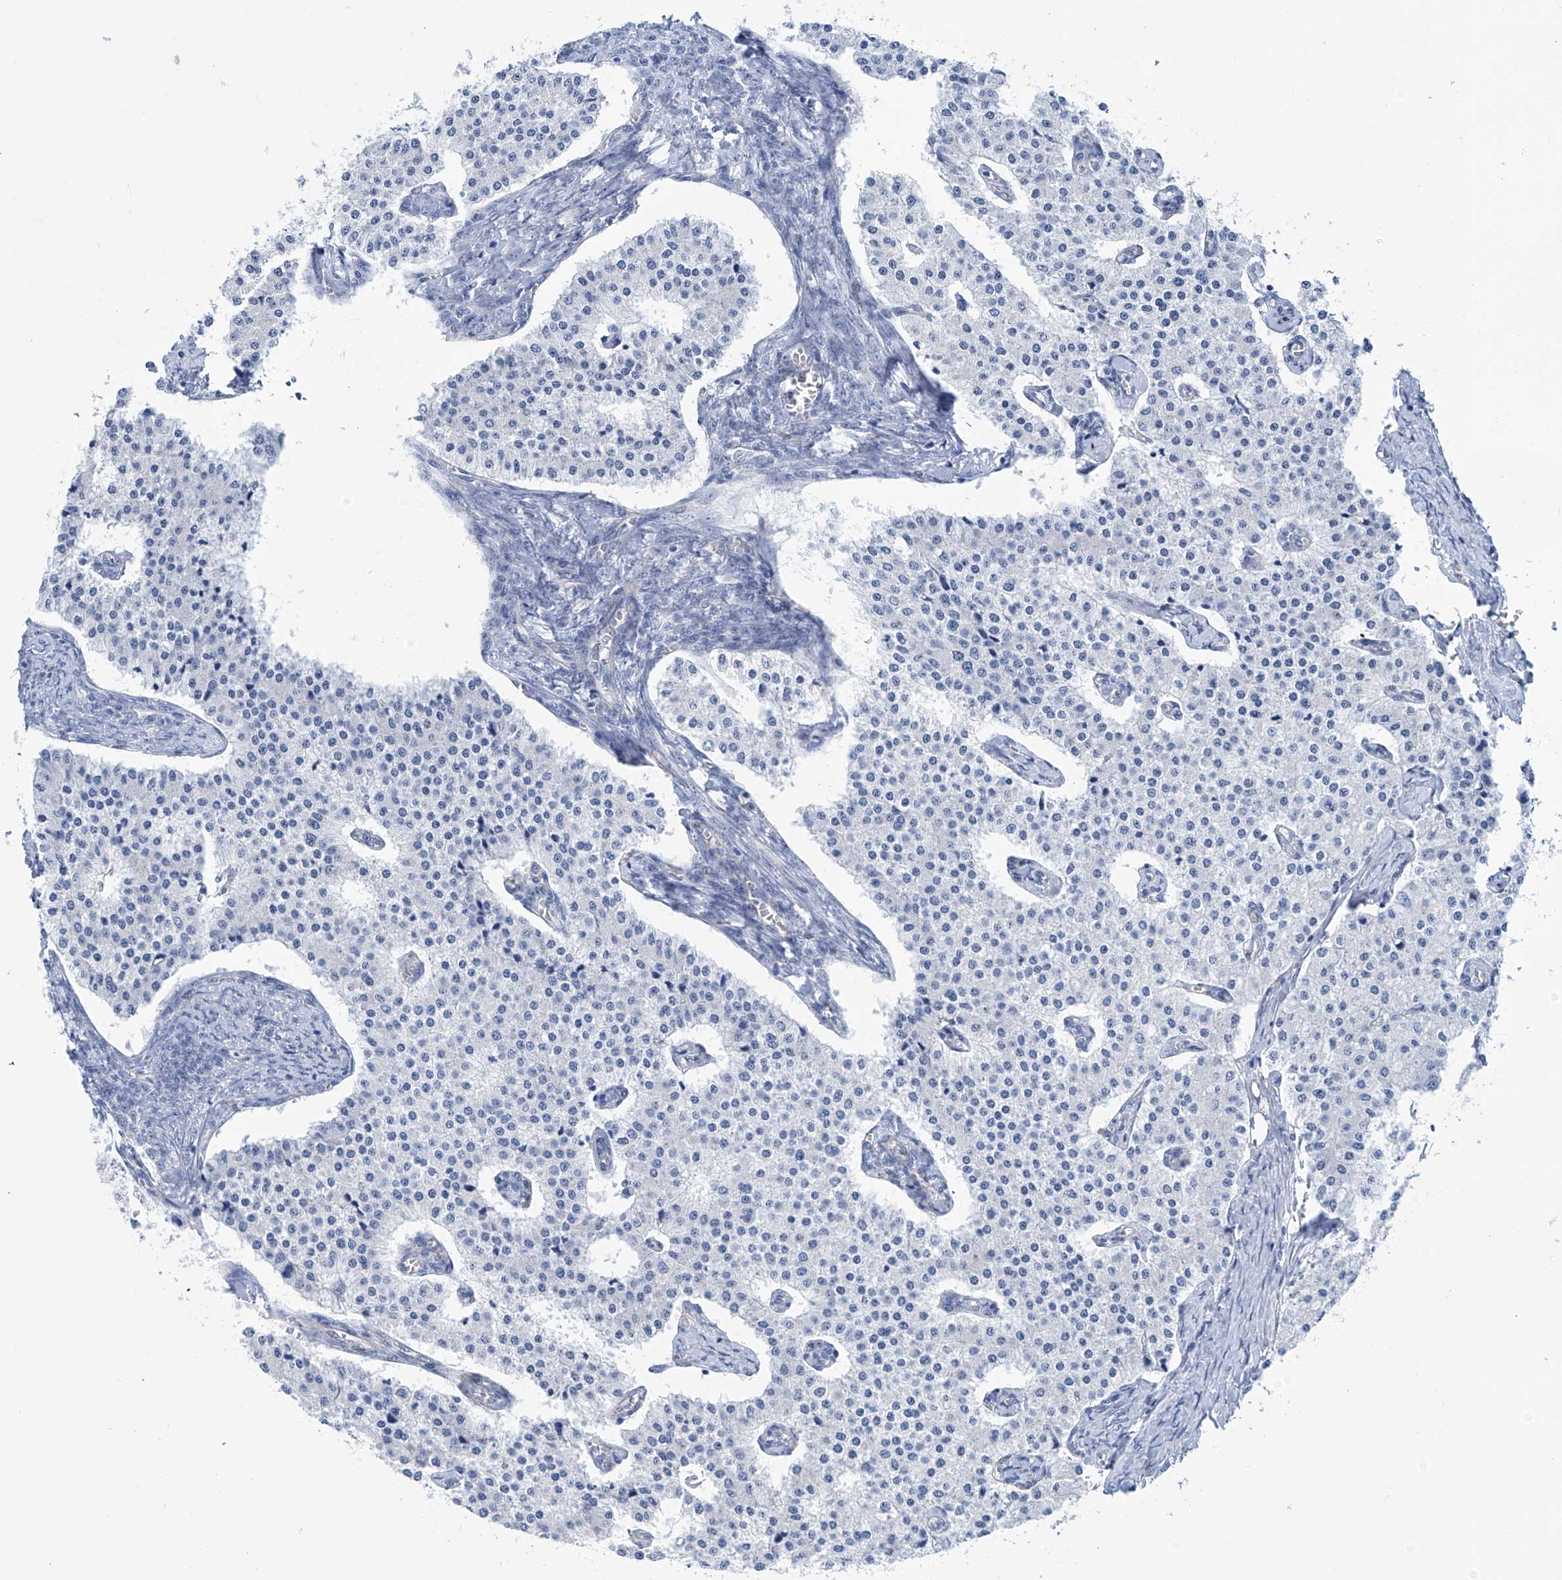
{"staining": {"intensity": "negative", "quantity": "none", "location": "none"}, "tissue": "carcinoid", "cell_type": "Tumor cells", "image_type": "cancer", "snomed": [{"axis": "morphology", "description": "Carcinoid, malignant, NOS"}, {"axis": "topography", "description": "Colon"}], "caption": "DAB immunohistochemical staining of human carcinoid demonstrates no significant positivity in tumor cells. (DAB immunohistochemistry (IHC) with hematoxylin counter stain).", "gene": "TNN", "patient": {"sex": "female", "age": 52}}